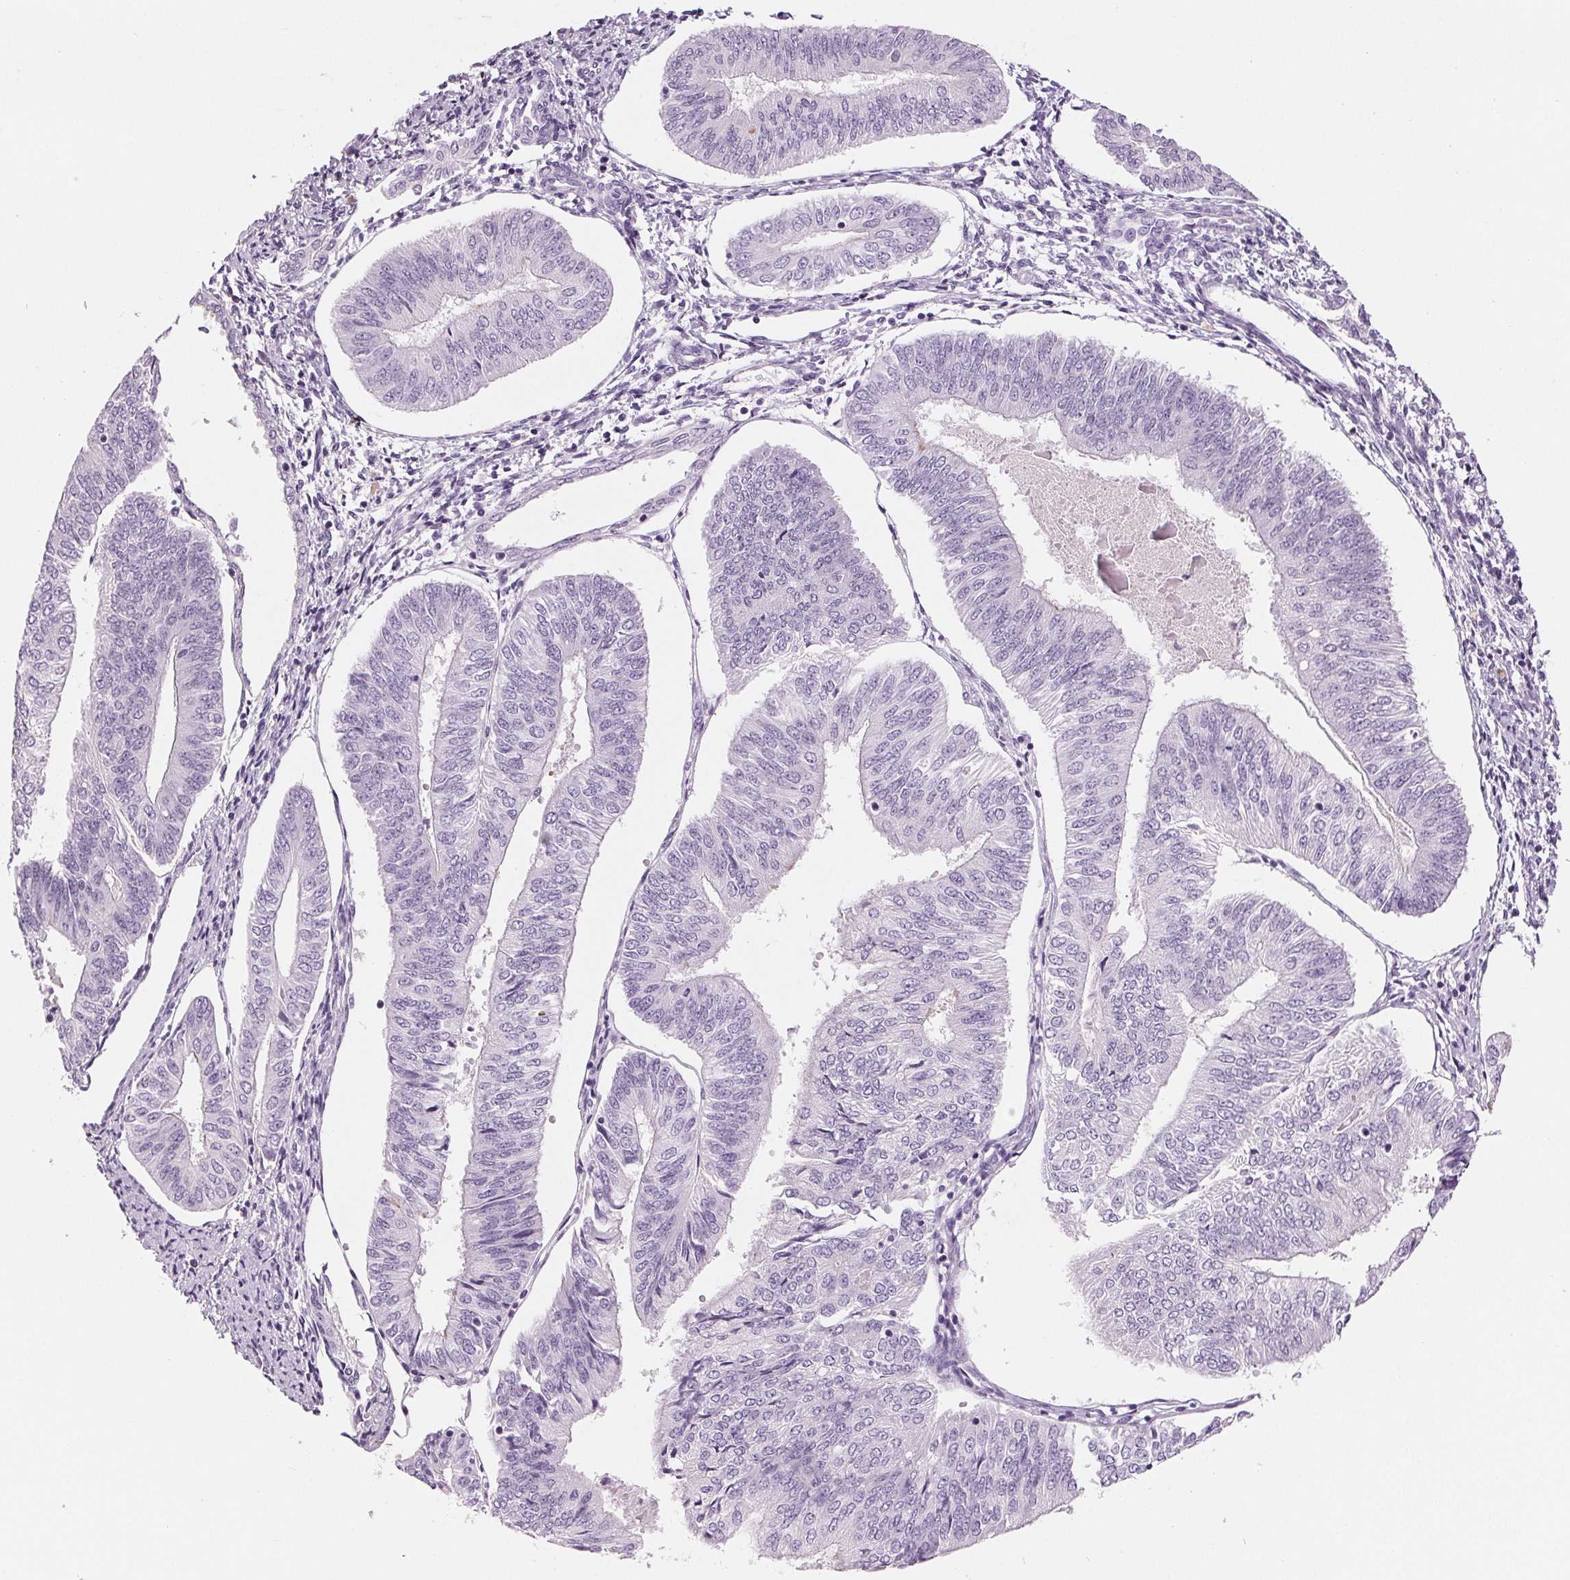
{"staining": {"intensity": "negative", "quantity": "none", "location": "none"}, "tissue": "endometrial cancer", "cell_type": "Tumor cells", "image_type": "cancer", "snomed": [{"axis": "morphology", "description": "Adenocarcinoma, NOS"}, {"axis": "topography", "description": "Endometrium"}], "caption": "Protein analysis of endometrial adenocarcinoma exhibits no significant staining in tumor cells. (DAB immunohistochemistry, high magnification).", "gene": "MISP", "patient": {"sex": "female", "age": 58}}